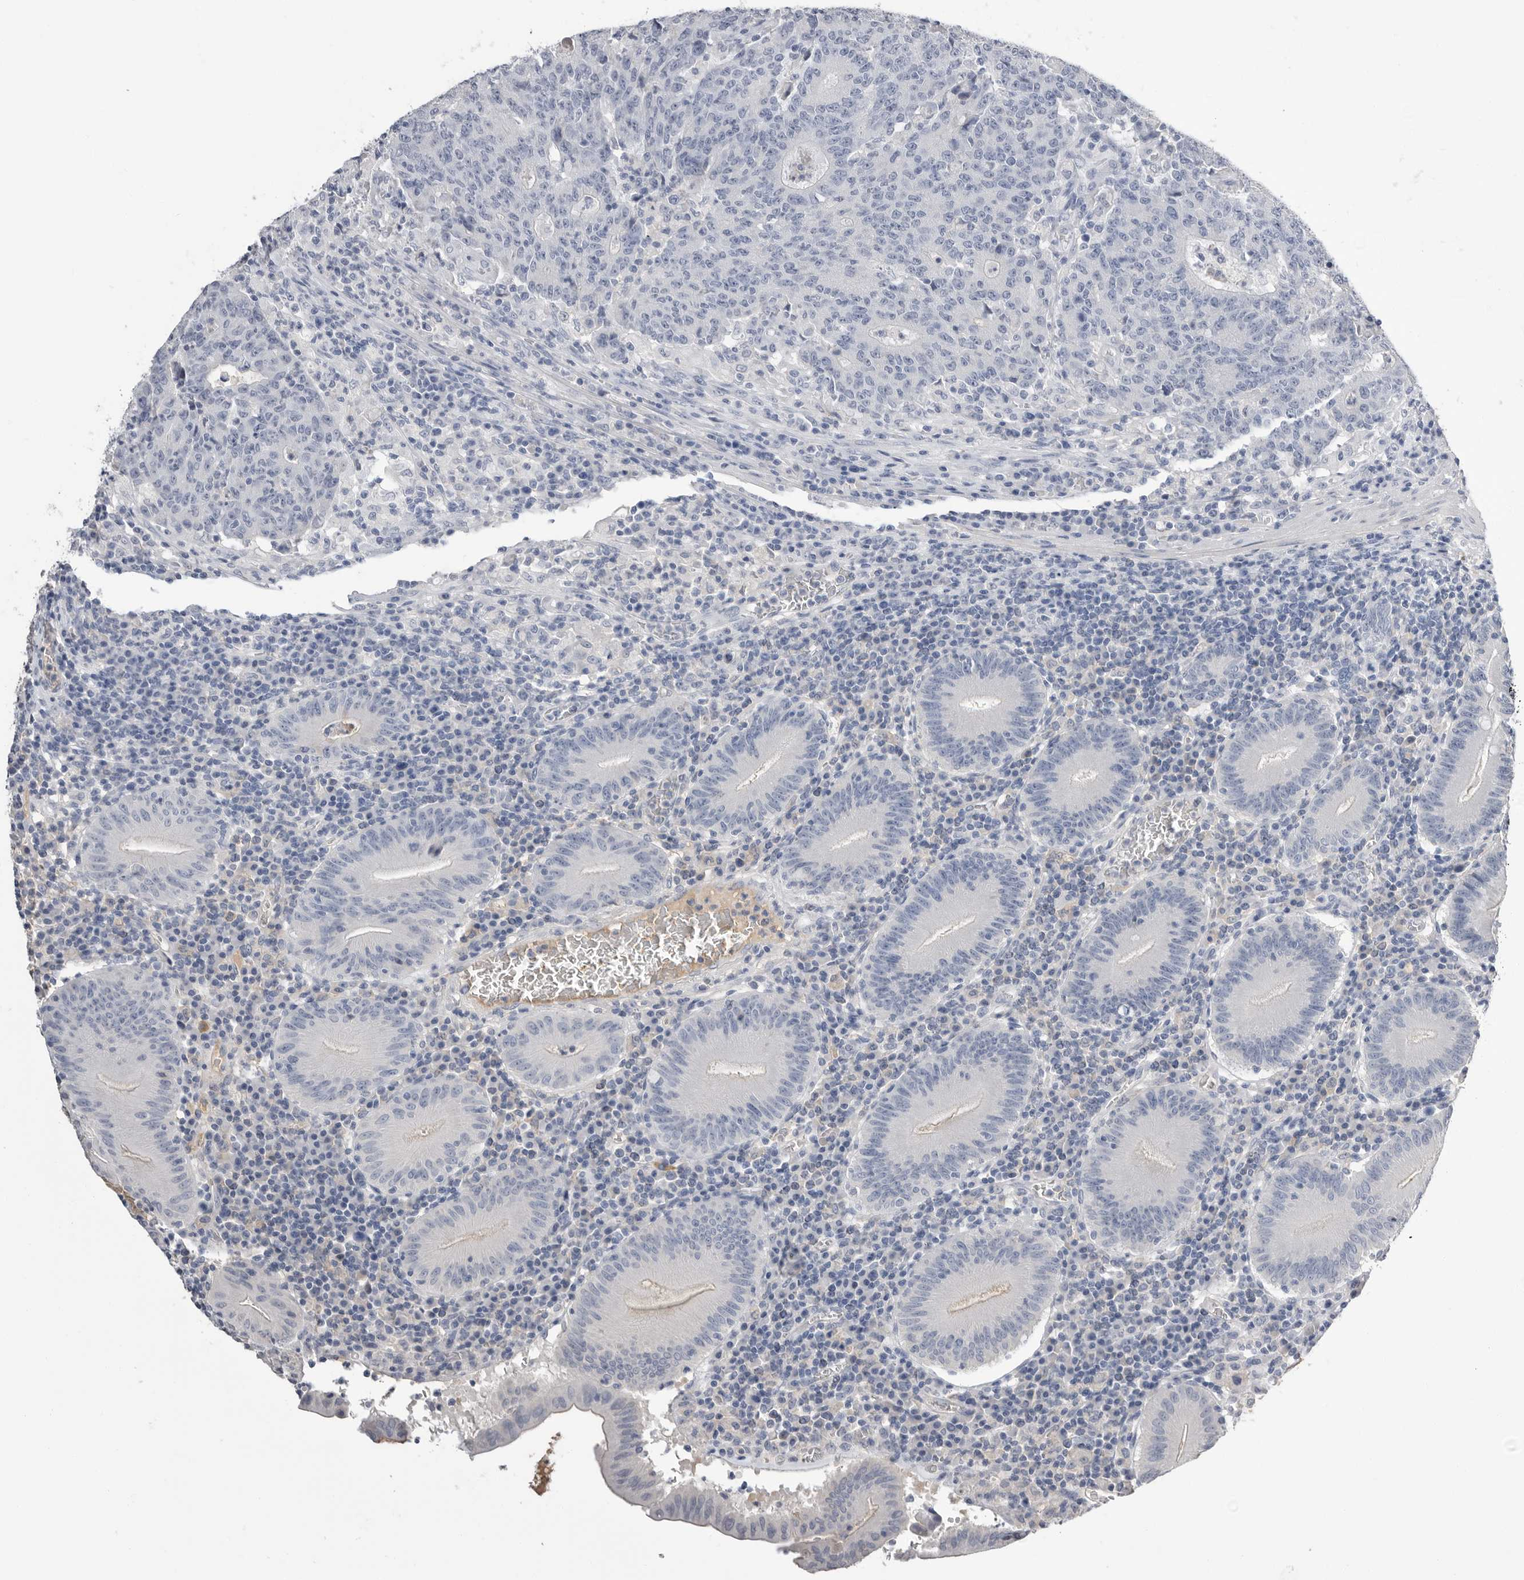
{"staining": {"intensity": "negative", "quantity": "none", "location": "none"}, "tissue": "colorectal cancer", "cell_type": "Tumor cells", "image_type": "cancer", "snomed": [{"axis": "morphology", "description": "Adenocarcinoma, NOS"}, {"axis": "topography", "description": "Colon"}], "caption": "Adenocarcinoma (colorectal) stained for a protein using immunohistochemistry (IHC) exhibits no expression tumor cells.", "gene": "APOA2", "patient": {"sex": "female", "age": 75}}